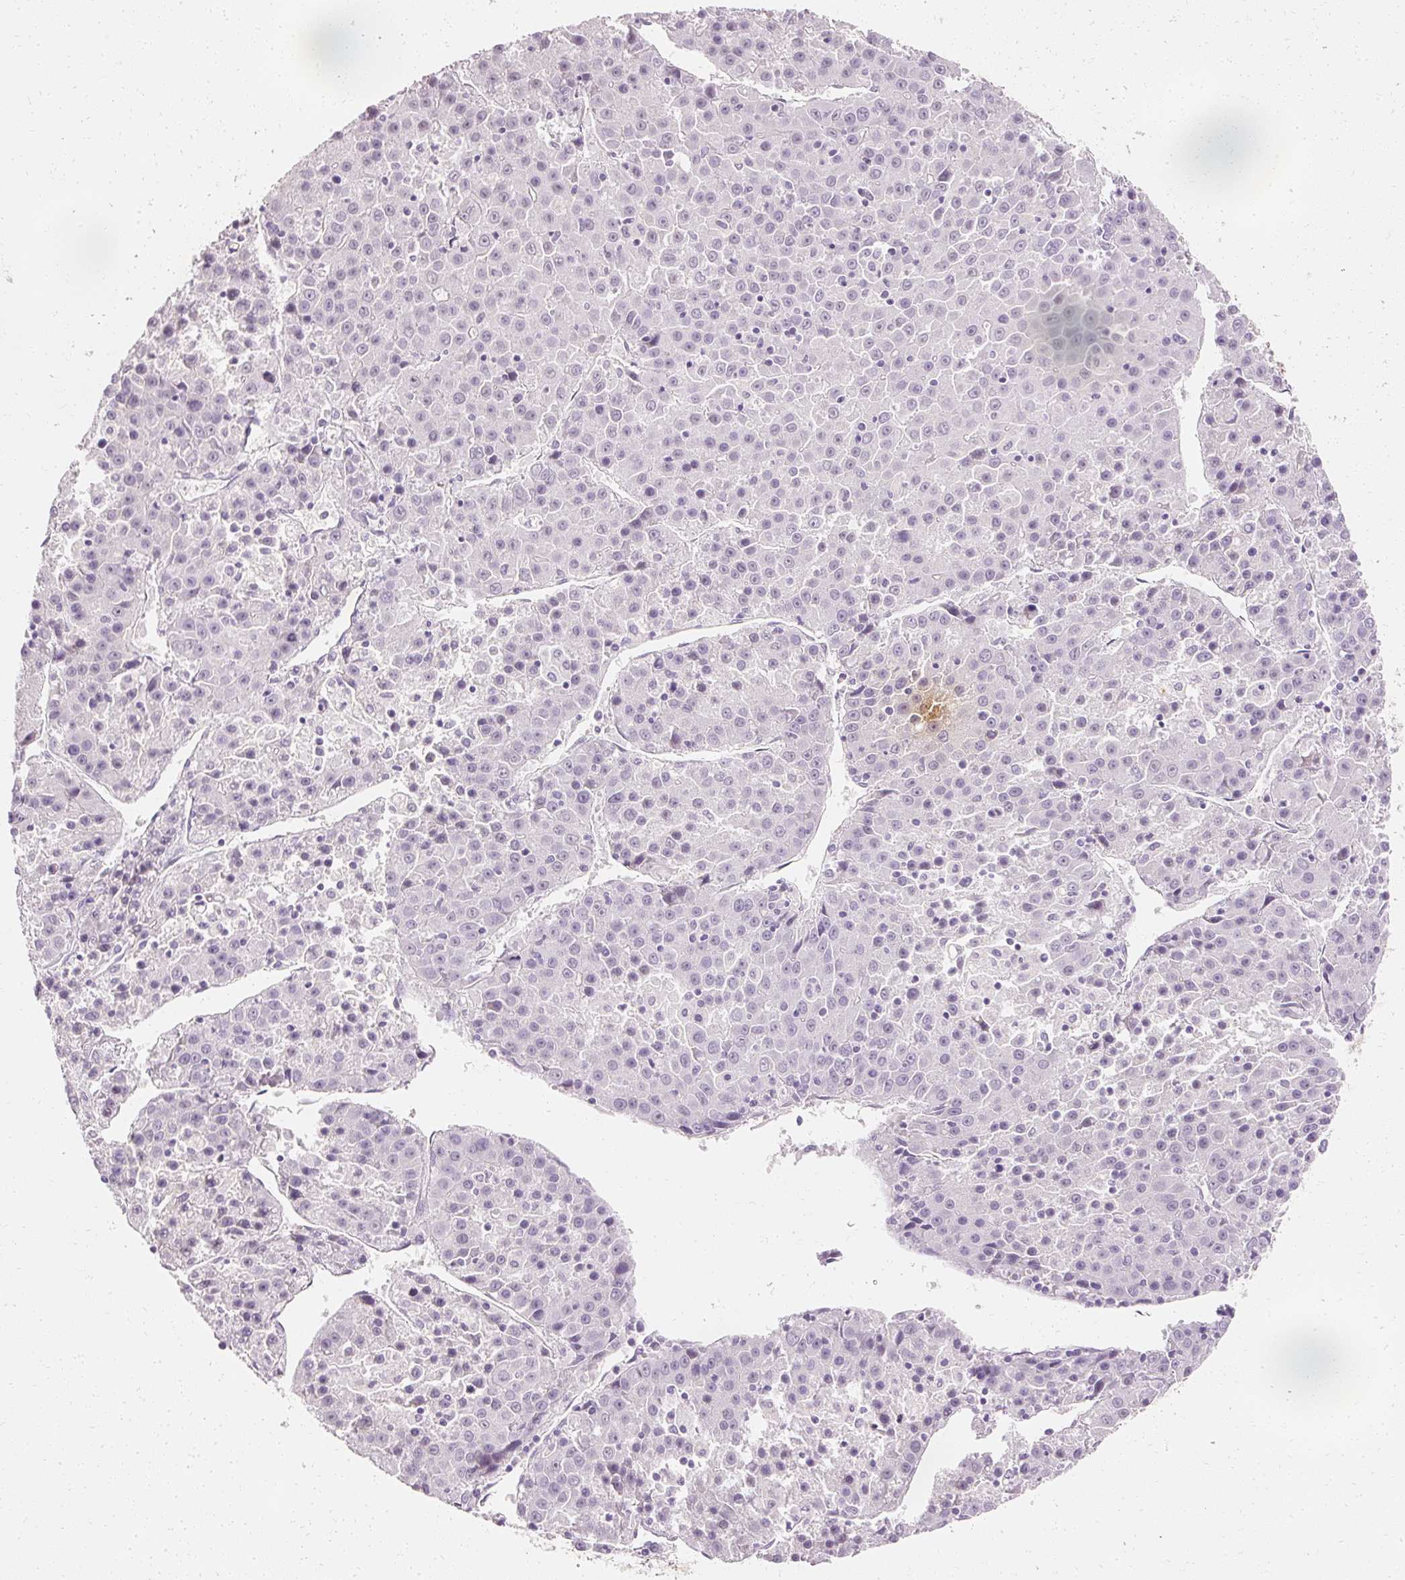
{"staining": {"intensity": "negative", "quantity": "none", "location": "none"}, "tissue": "liver cancer", "cell_type": "Tumor cells", "image_type": "cancer", "snomed": [{"axis": "morphology", "description": "Carcinoma, Hepatocellular, NOS"}, {"axis": "topography", "description": "Liver"}], "caption": "Immunohistochemistry (IHC) of human liver cancer (hepatocellular carcinoma) exhibits no staining in tumor cells.", "gene": "ELAVL3", "patient": {"sex": "female", "age": 53}}